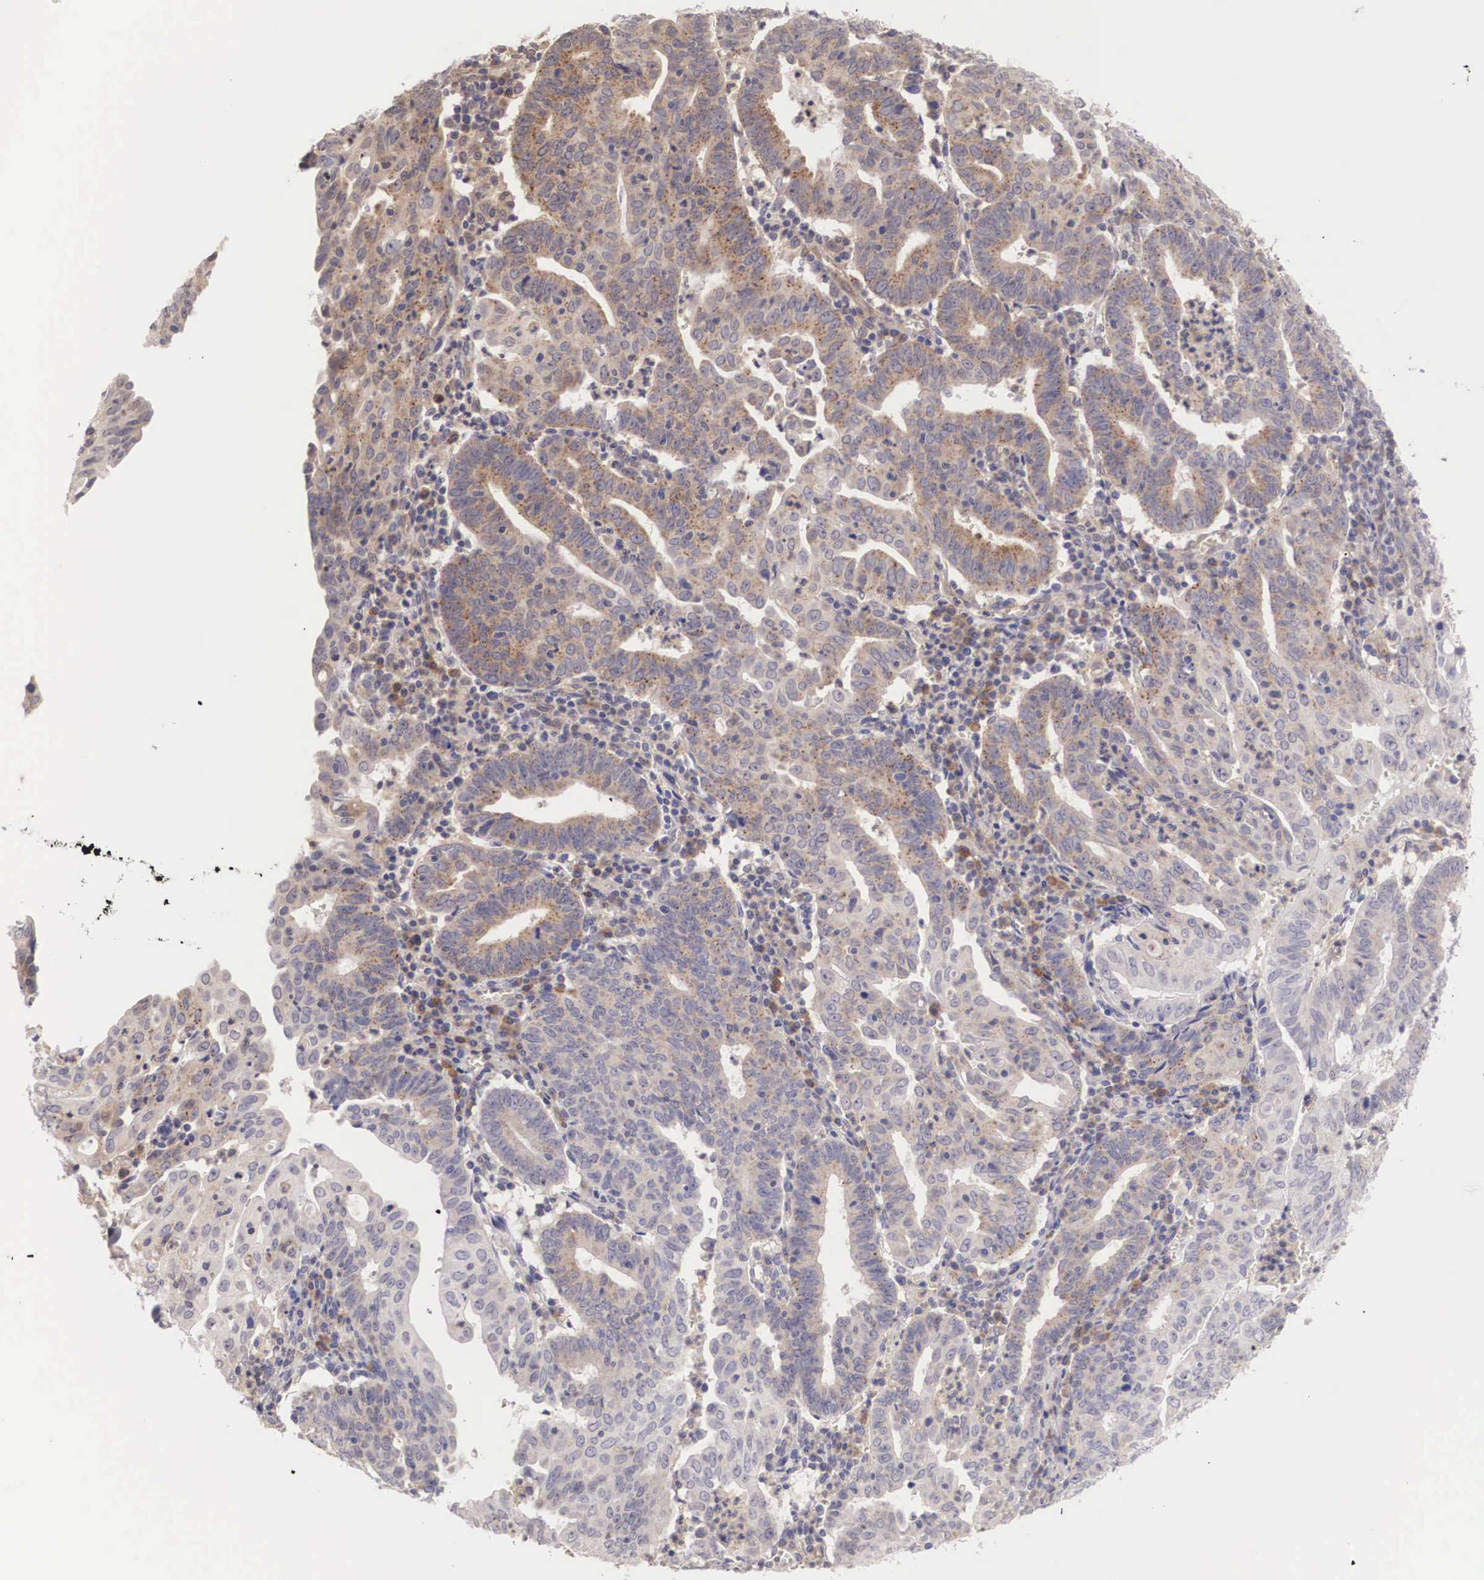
{"staining": {"intensity": "weak", "quantity": "25%-75%", "location": "cytoplasmic/membranous"}, "tissue": "endometrial cancer", "cell_type": "Tumor cells", "image_type": "cancer", "snomed": [{"axis": "morphology", "description": "Adenocarcinoma, NOS"}, {"axis": "topography", "description": "Endometrium"}], "caption": "Tumor cells reveal weak cytoplasmic/membranous expression in approximately 25%-75% of cells in adenocarcinoma (endometrial).", "gene": "DNAJB7", "patient": {"sex": "female", "age": 60}}